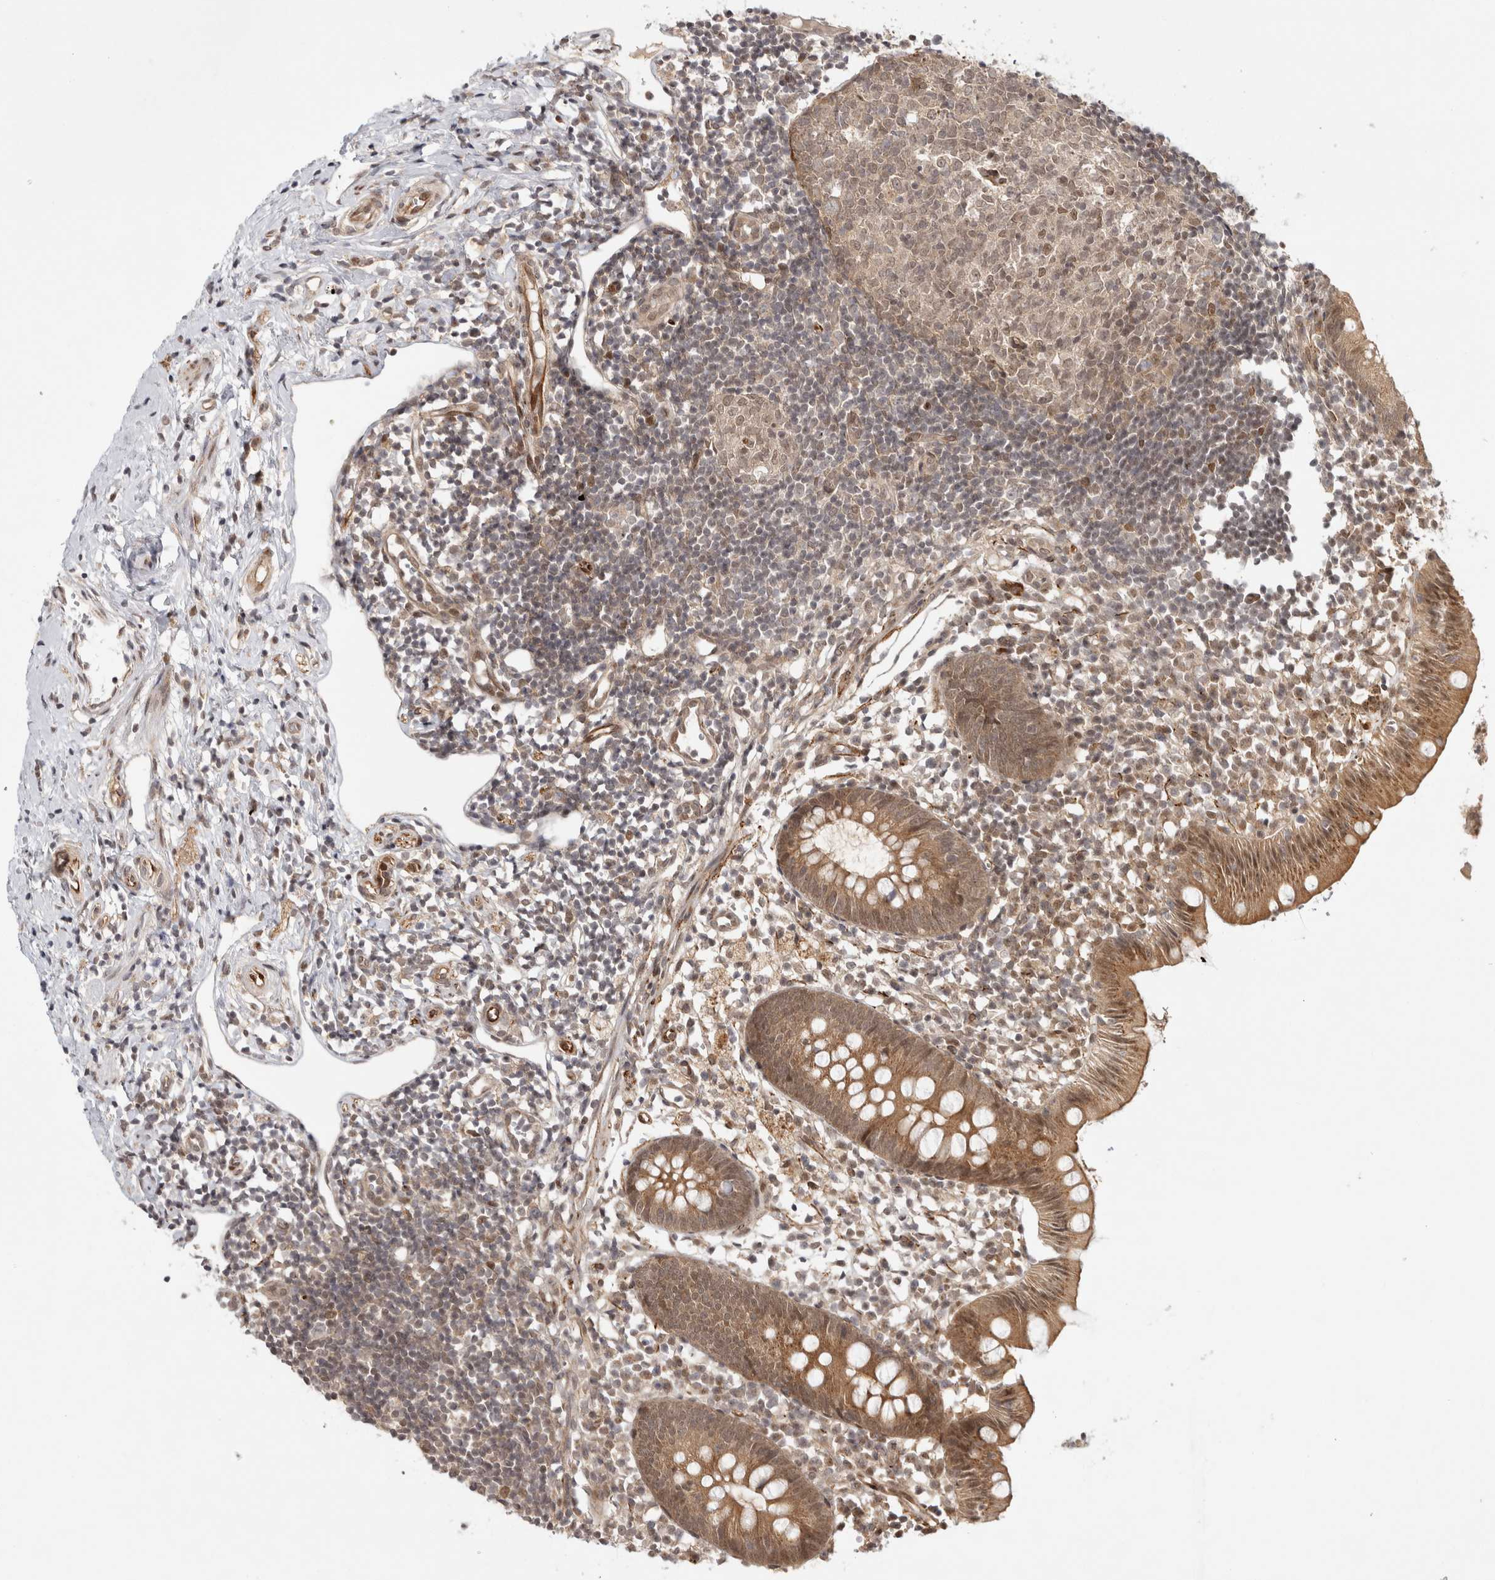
{"staining": {"intensity": "moderate", "quantity": ">75%", "location": "cytoplasmic/membranous,nuclear"}, "tissue": "appendix", "cell_type": "Glandular cells", "image_type": "normal", "snomed": [{"axis": "morphology", "description": "Normal tissue, NOS"}, {"axis": "topography", "description": "Appendix"}], "caption": "IHC of normal human appendix displays medium levels of moderate cytoplasmic/membranous,nuclear positivity in about >75% of glandular cells.", "gene": "ZNF318", "patient": {"sex": "female", "age": 20}}